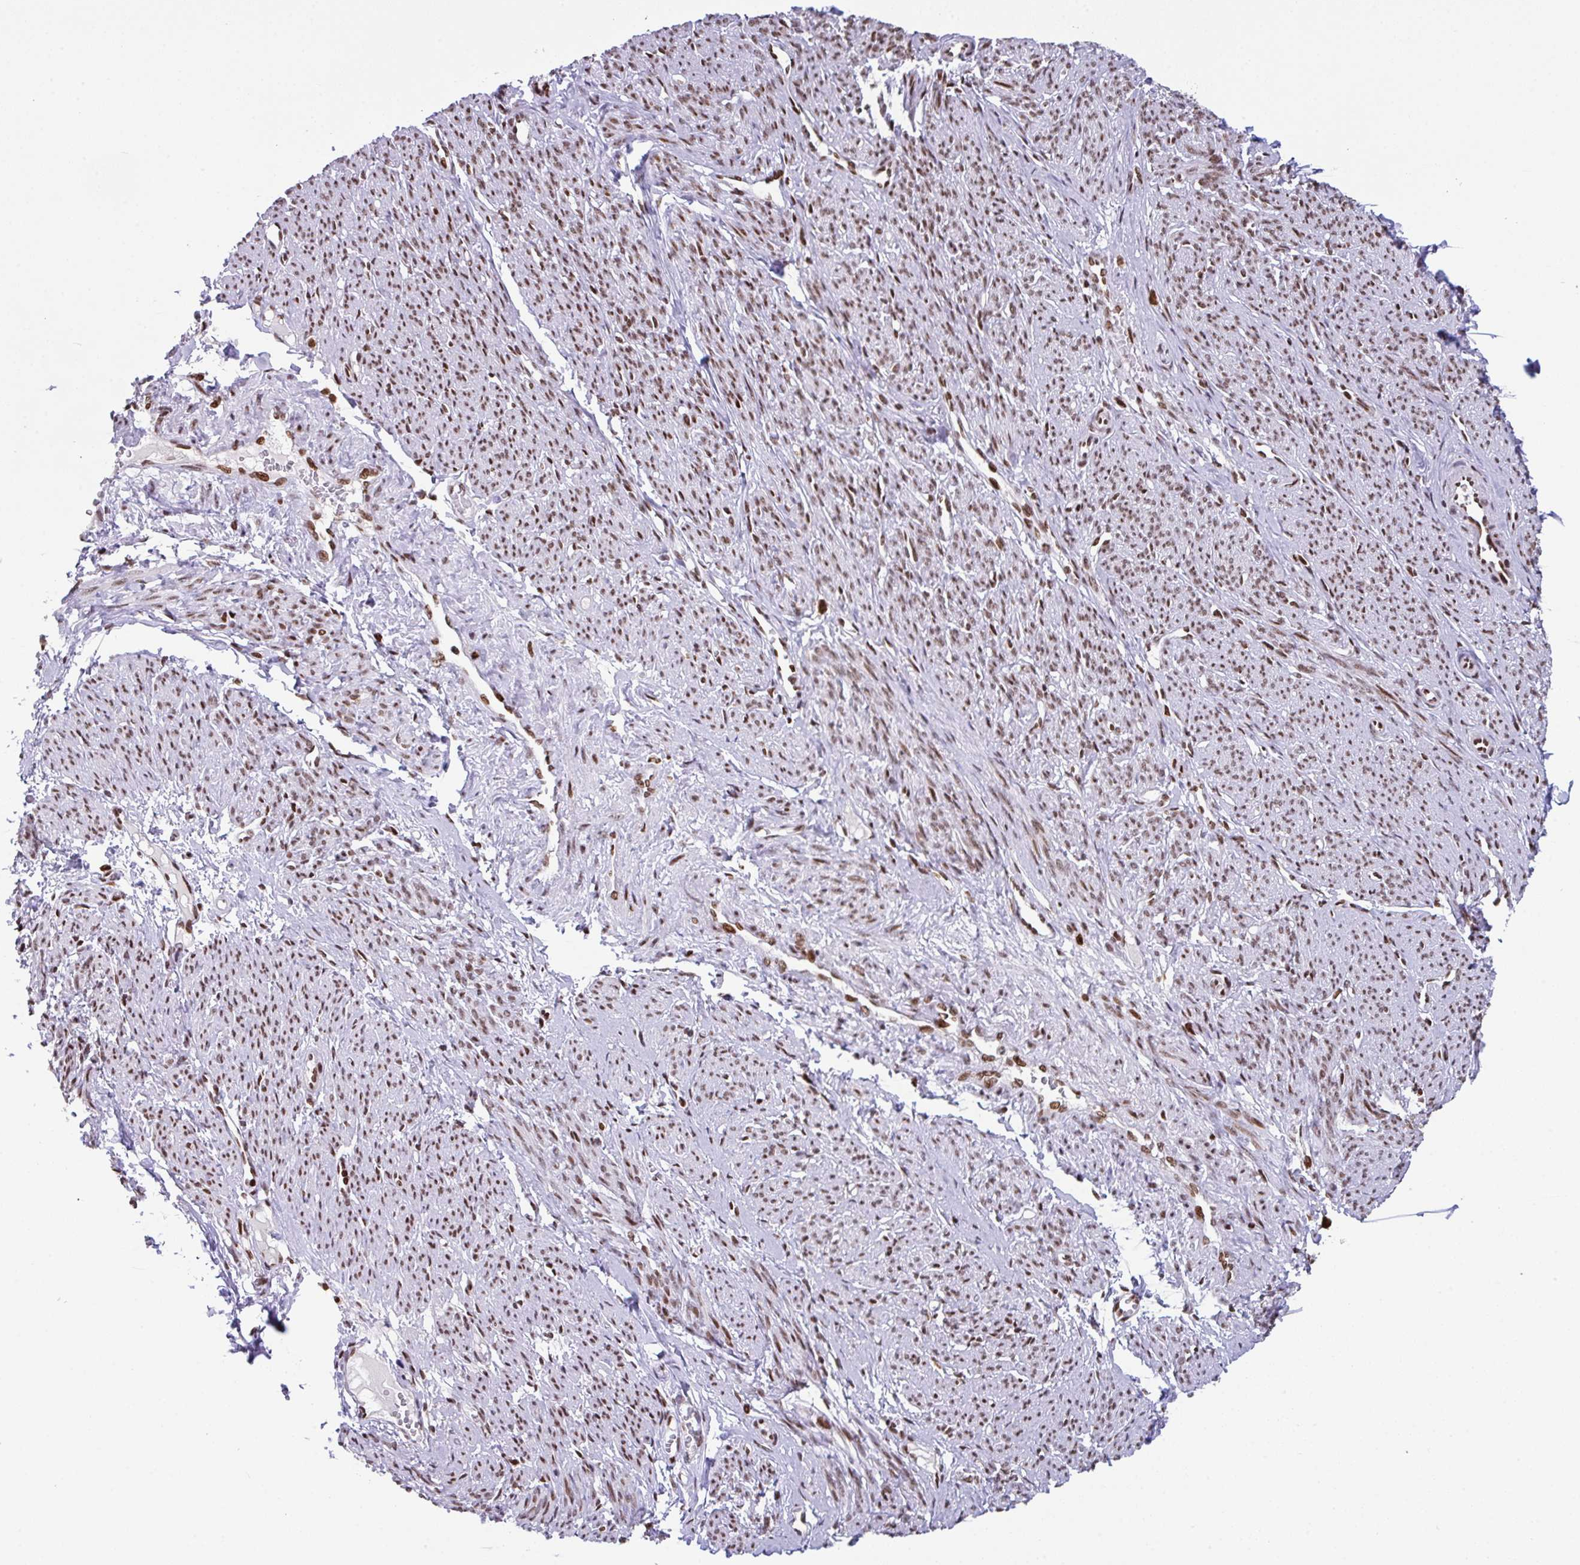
{"staining": {"intensity": "moderate", "quantity": ">75%", "location": "nuclear"}, "tissue": "smooth muscle", "cell_type": "Smooth muscle cells", "image_type": "normal", "snomed": [{"axis": "morphology", "description": "Normal tissue, NOS"}, {"axis": "topography", "description": "Smooth muscle"}], "caption": "Brown immunohistochemical staining in unremarkable human smooth muscle exhibits moderate nuclear staining in about >75% of smooth muscle cells. (brown staining indicates protein expression, while blue staining denotes nuclei).", "gene": "CLP1", "patient": {"sex": "female", "age": 65}}